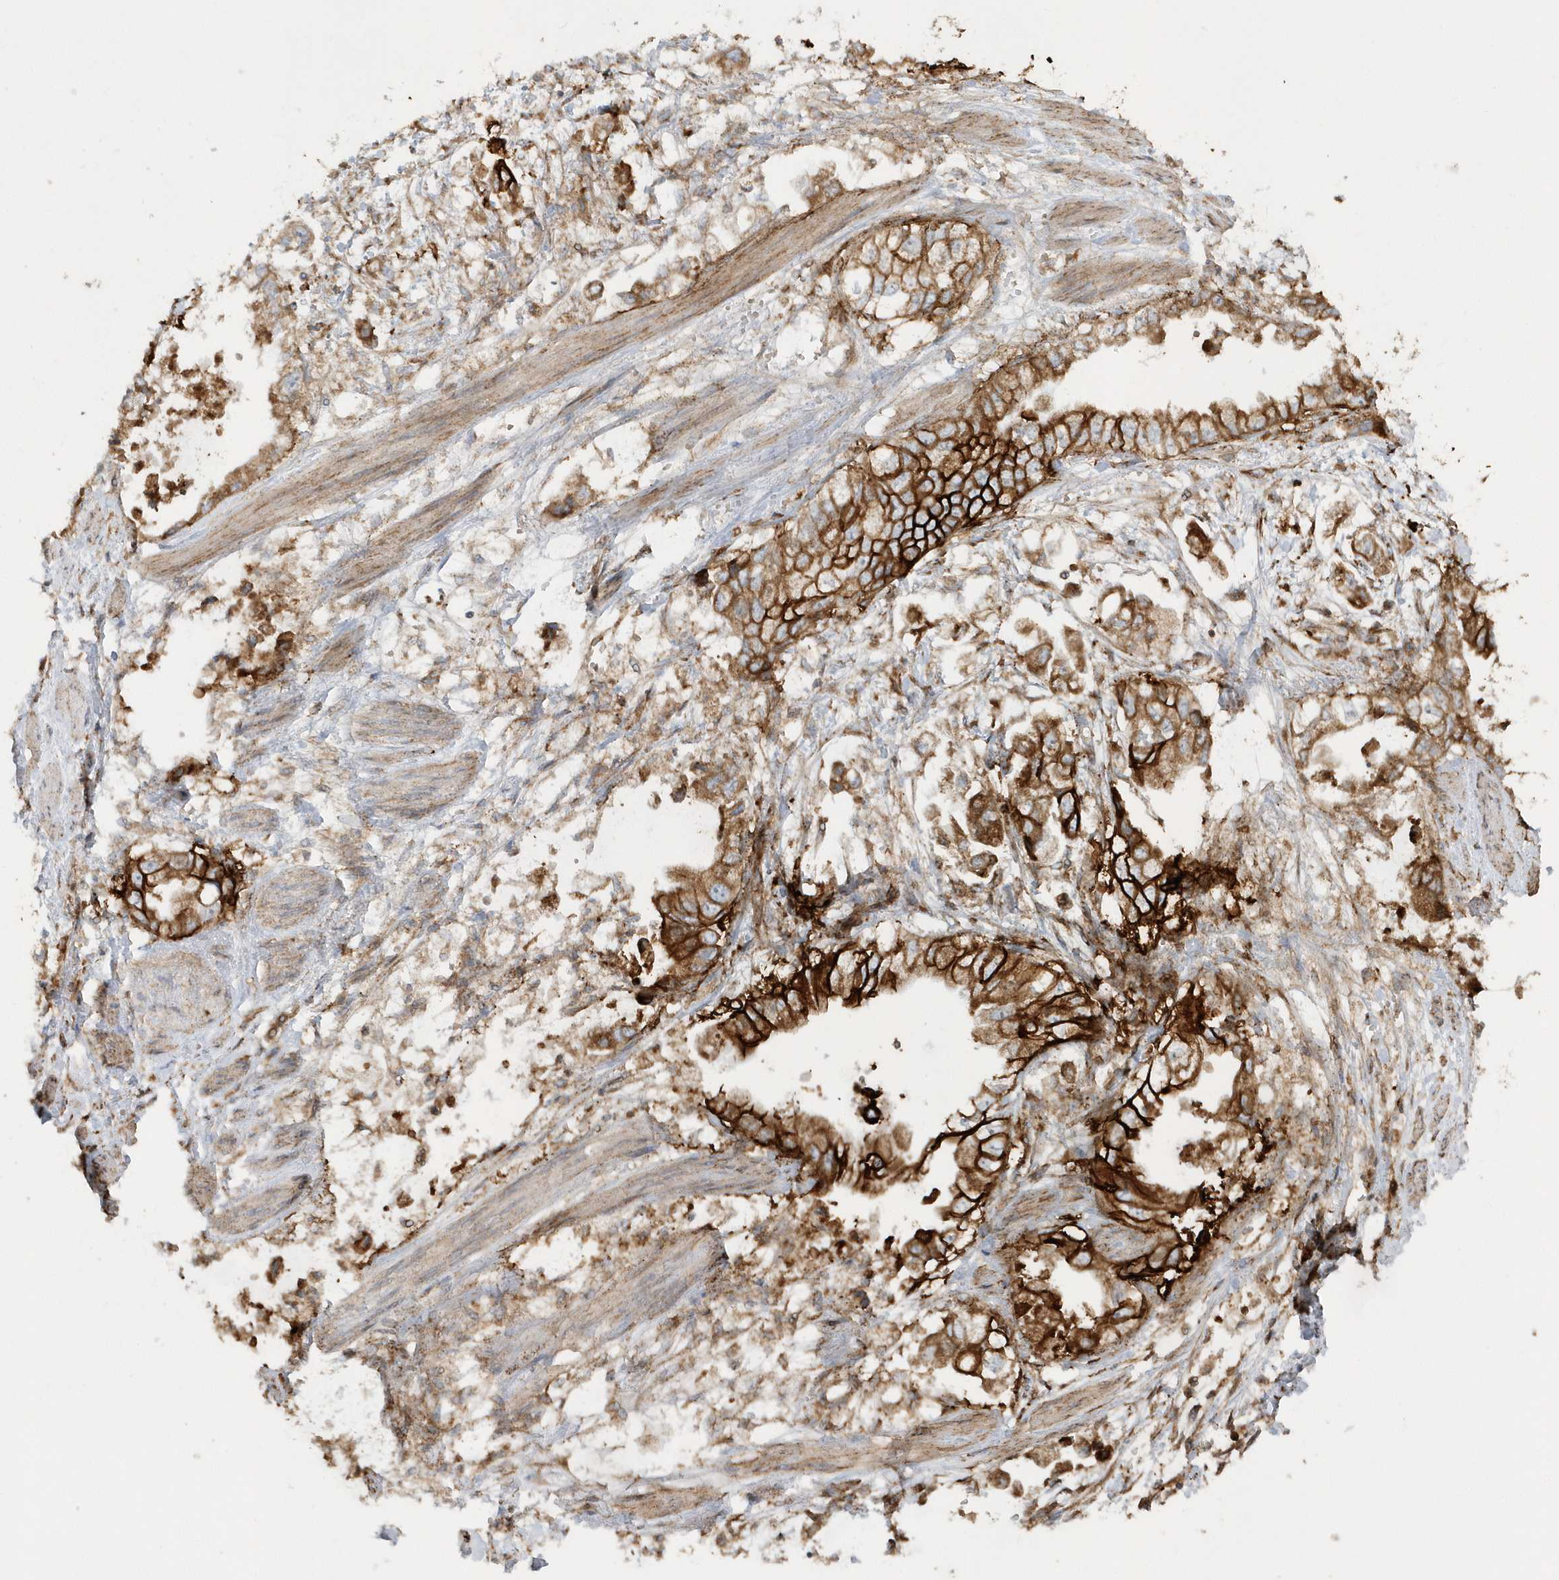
{"staining": {"intensity": "strong", "quantity": ">75%", "location": "cytoplasmic/membranous"}, "tissue": "stomach cancer", "cell_type": "Tumor cells", "image_type": "cancer", "snomed": [{"axis": "morphology", "description": "Adenocarcinoma, NOS"}, {"axis": "topography", "description": "Stomach"}], "caption": "Human stomach adenocarcinoma stained for a protein (brown) exhibits strong cytoplasmic/membranous positive expression in approximately >75% of tumor cells.", "gene": "SH3BP2", "patient": {"sex": "male", "age": 62}}